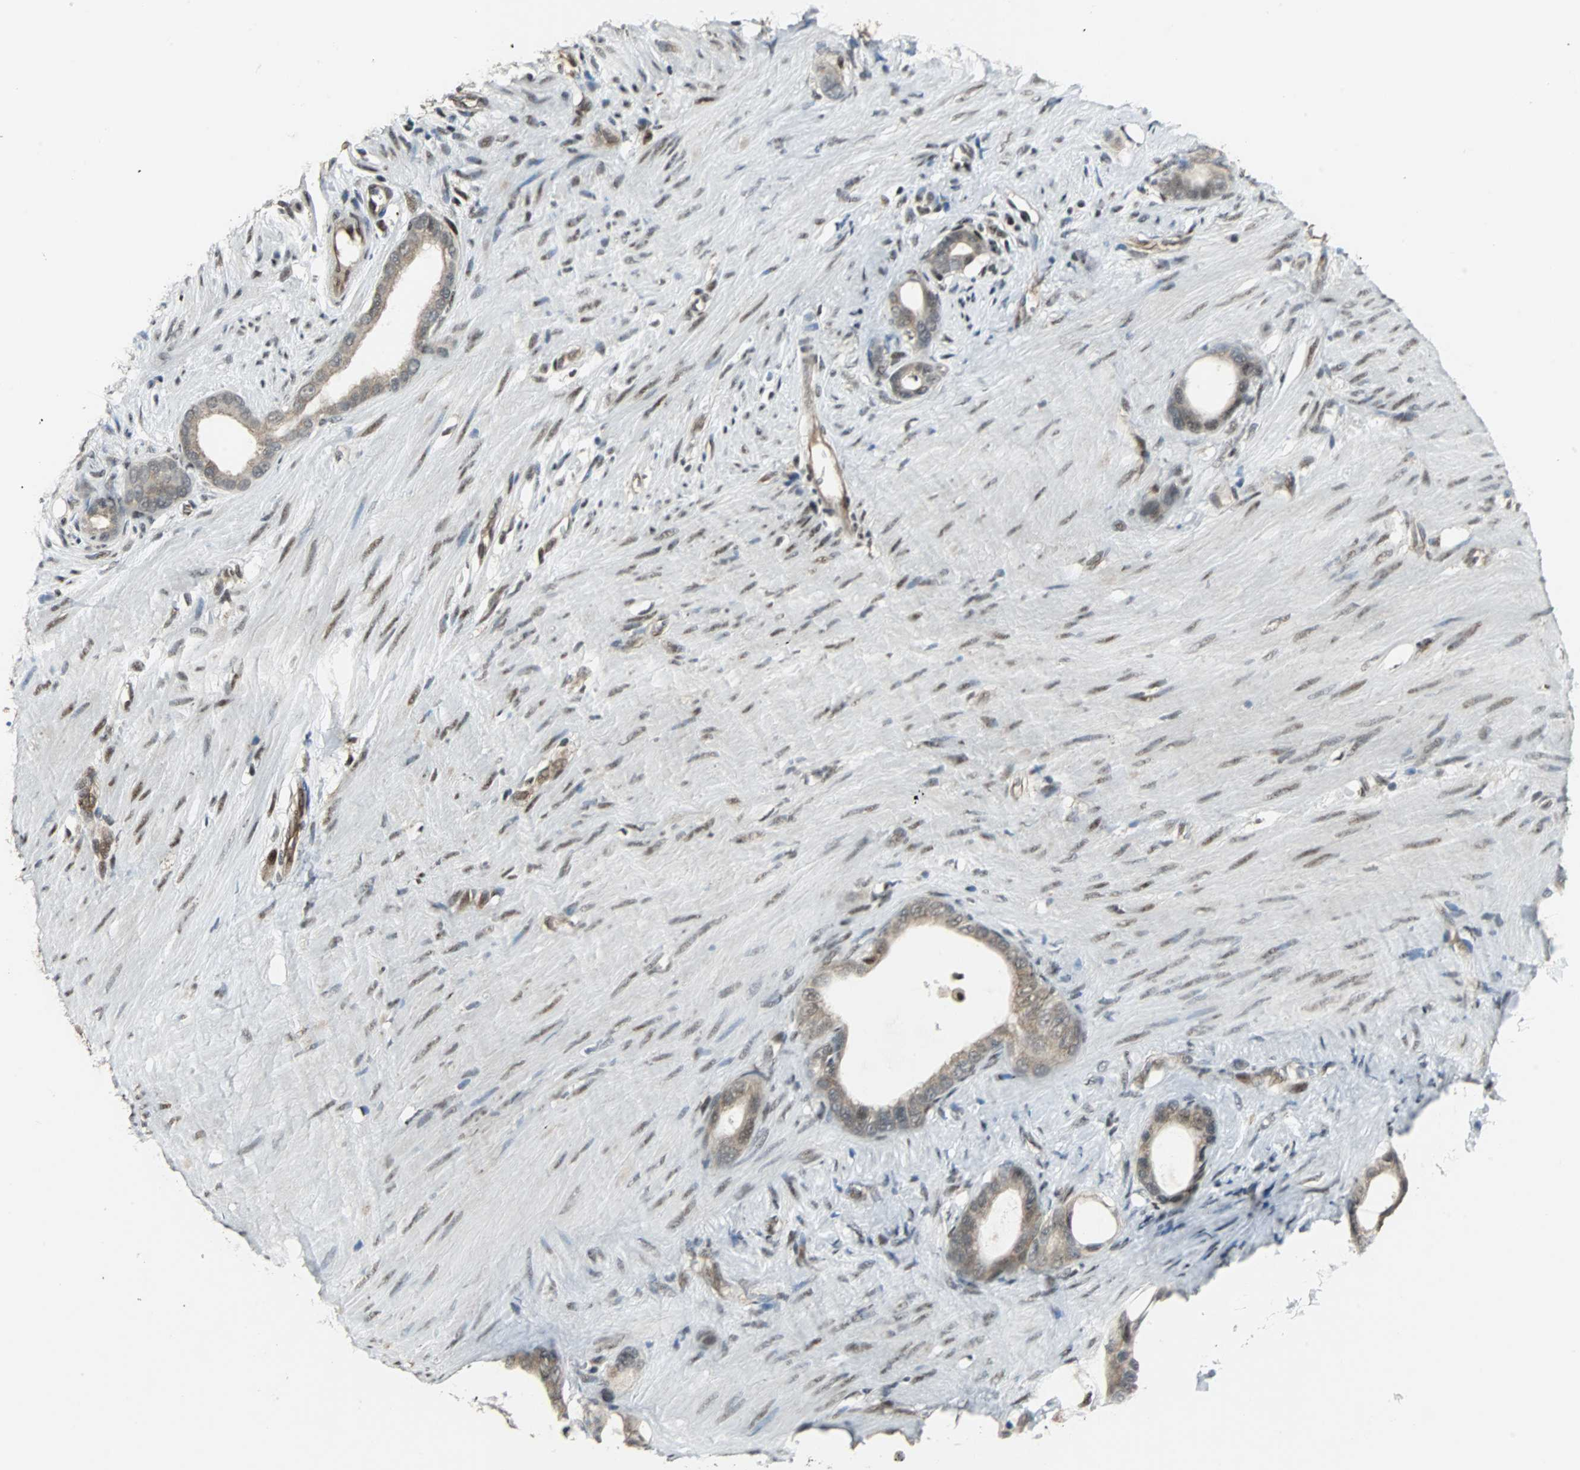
{"staining": {"intensity": "moderate", "quantity": ">75%", "location": "cytoplasmic/membranous"}, "tissue": "stomach cancer", "cell_type": "Tumor cells", "image_type": "cancer", "snomed": [{"axis": "morphology", "description": "Adenocarcinoma, NOS"}, {"axis": "topography", "description": "Stomach"}], "caption": "Immunohistochemistry (IHC) (DAB) staining of adenocarcinoma (stomach) displays moderate cytoplasmic/membranous protein positivity in about >75% of tumor cells.", "gene": "MED4", "patient": {"sex": "female", "age": 75}}